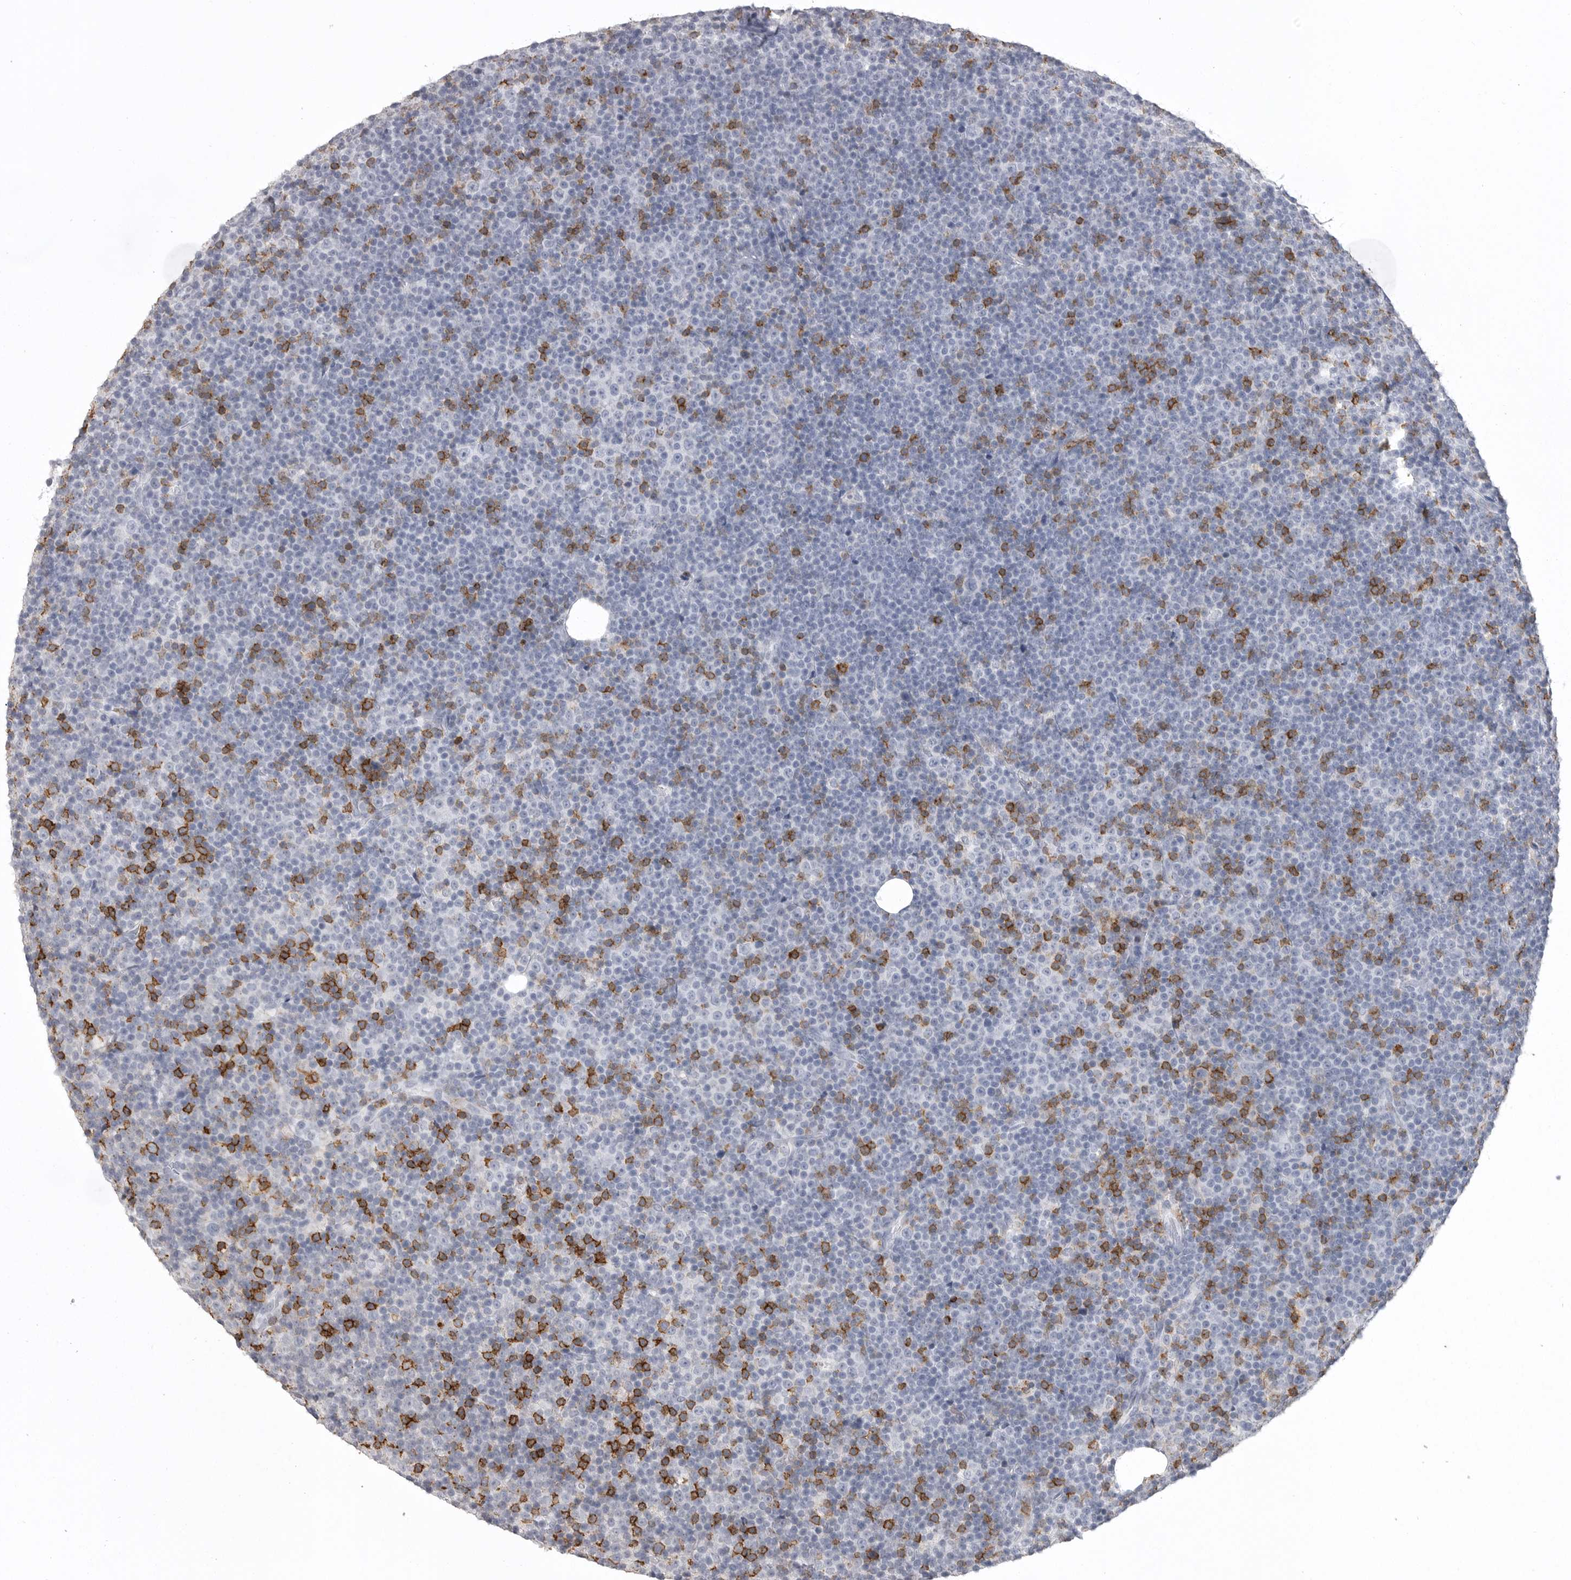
{"staining": {"intensity": "negative", "quantity": "none", "location": "none"}, "tissue": "lymphoma", "cell_type": "Tumor cells", "image_type": "cancer", "snomed": [{"axis": "morphology", "description": "Malignant lymphoma, non-Hodgkin's type, Low grade"}, {"axis": "topography", "description": "Lymph node"}], "caption": "A high-resolution image shows immunohistochemistry (IHC) staining of low-grade malignant lymphoma, non-Hodgkin's type, which shows no significant expression in tumor cells.", "gene": "ITGAL", "patient": {"sex": "female", "age": 67}}